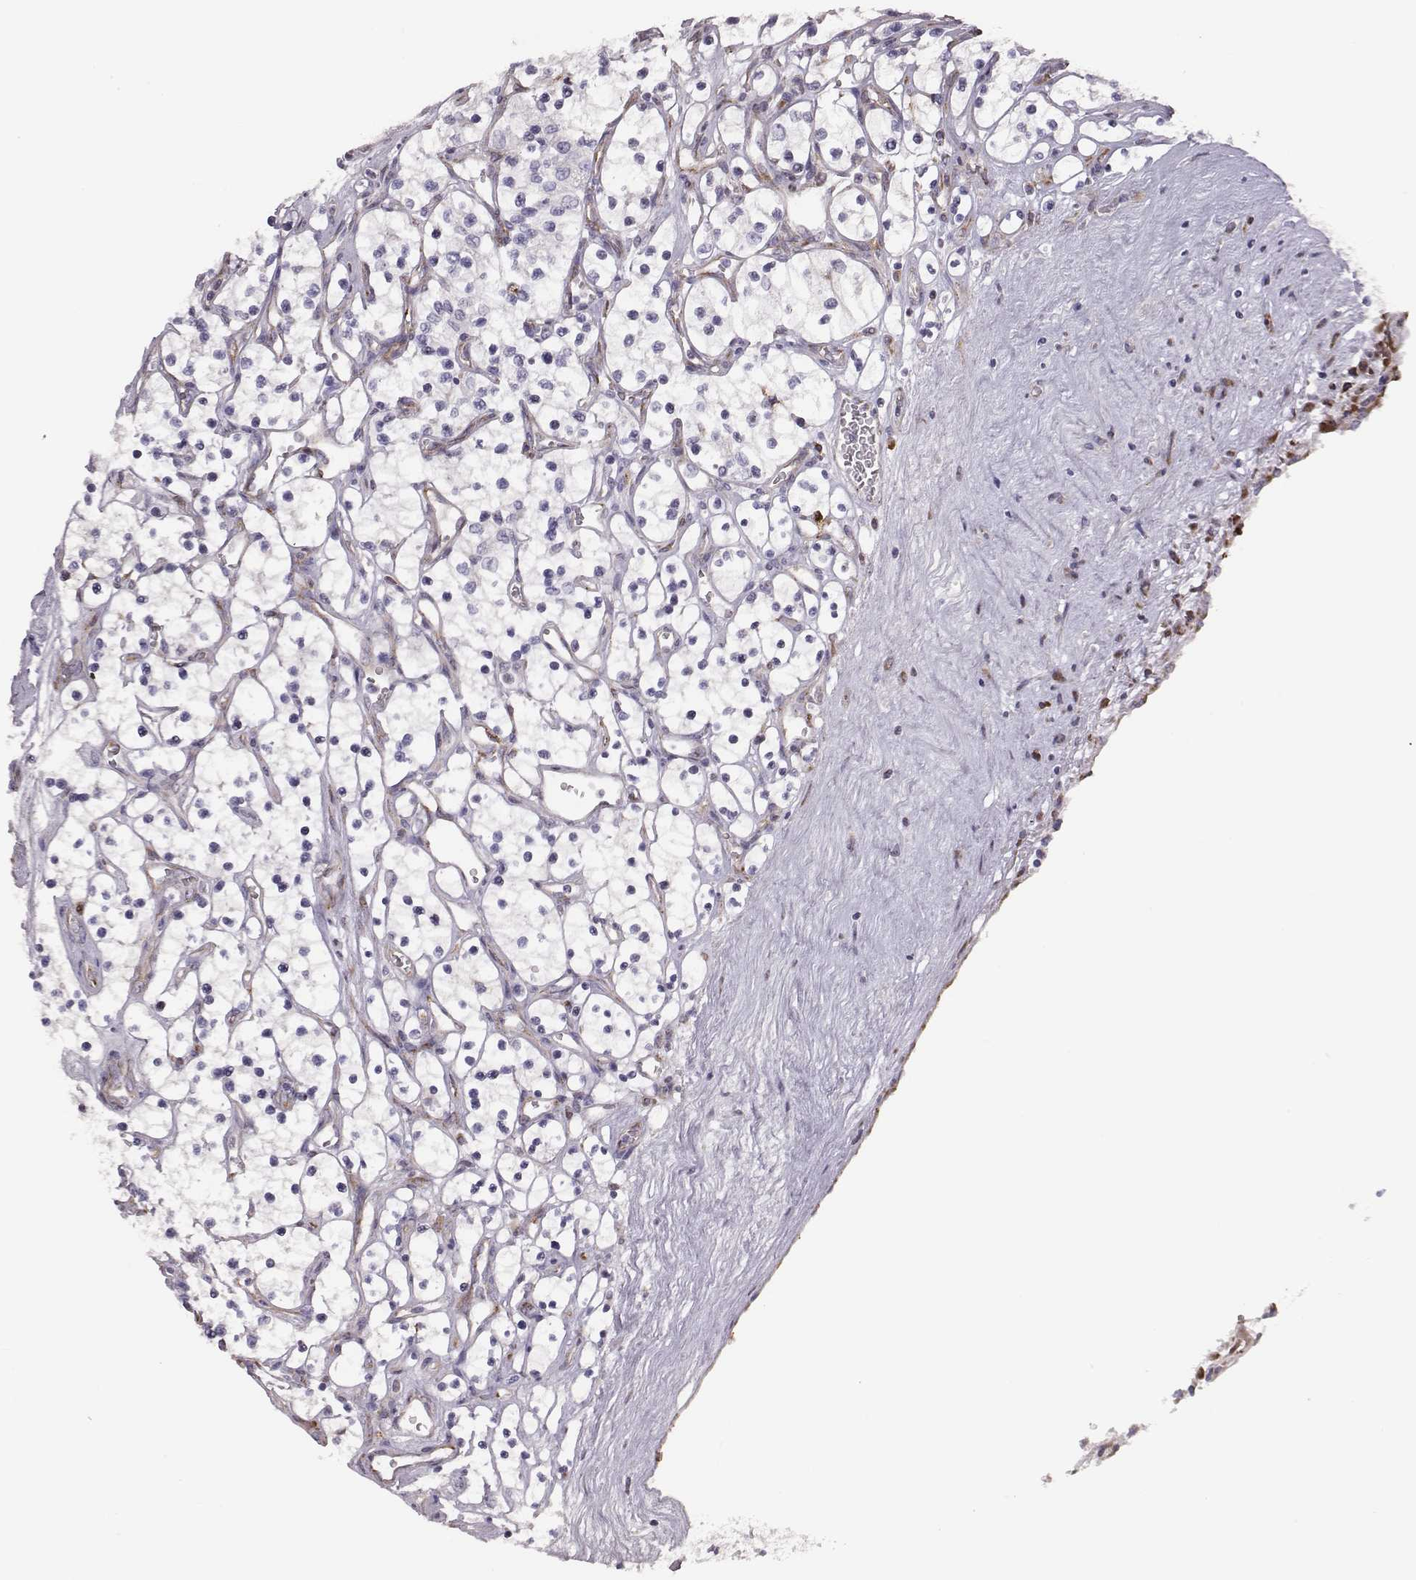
{"staining": {"intensity": "negative", "quantity": "none", "location": "none"}, "tissue": "renal cancer", "cell_type": "Tumor cells", "image_type": "cancer", "snomed": [{"axis": "morphology", "description": "Adenocarcinoma, NOS"}, {"axis": "topography", "description": "Kidney"}], "caption": "Immunohistochemical staining of human renal cancer demonstrates no significant staining in tumor cells.", "gene": "SELENOI", "patient": {"sex": "female", "age": 69}}